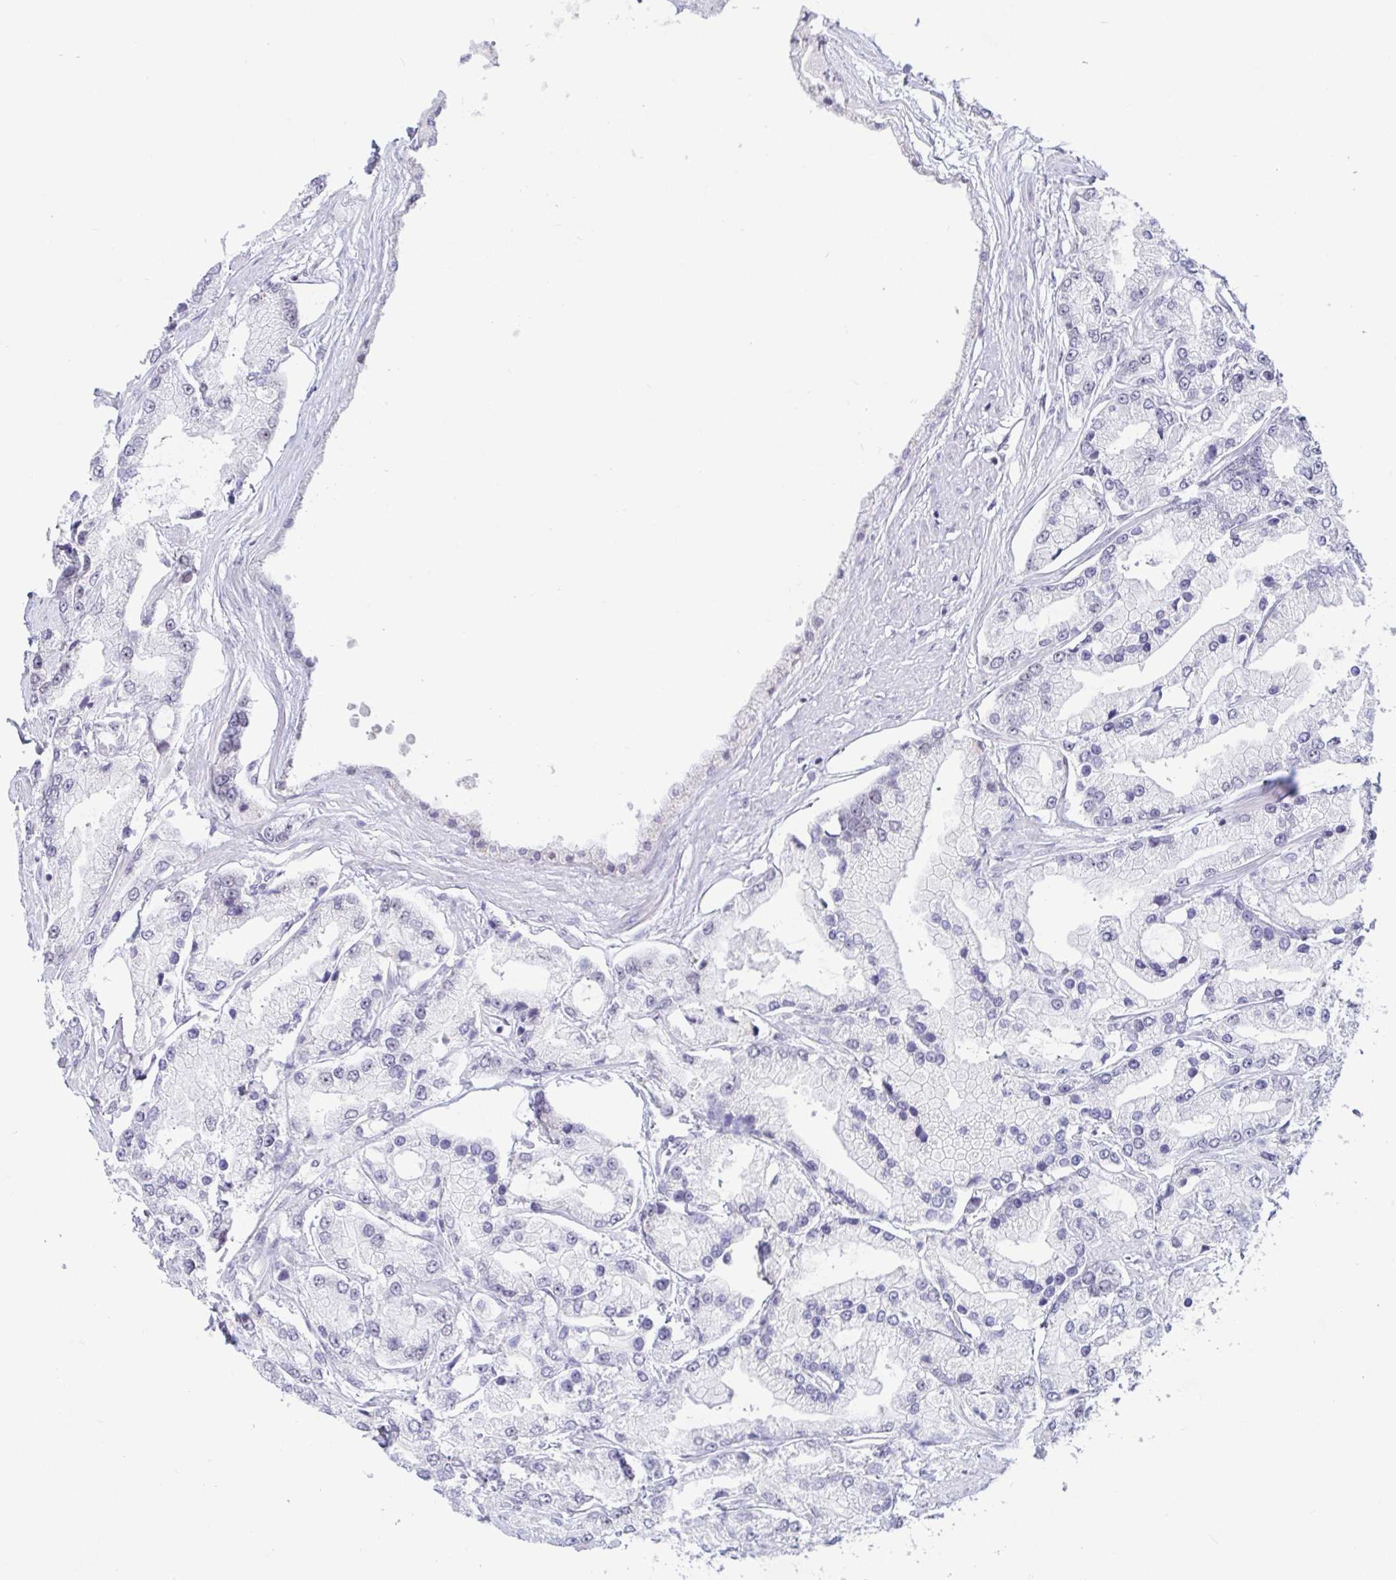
{"staining": {"intensity": "negative", "quantity": "none", "location": "none"}, "tissue": "prostate cancer", "cell_type": "Tumor cells", "image_type": "cancer", "snomed": [{"axis": "morphology", "description": "Adenocarcinoma, High grade"}, {"axis": "topography", "description": "Prostate"}], "caption": "High magnification brightfield microscopy of prostate cancer stained with DAB (3,3'-diaminobenzidine) (brown) and counterstained with hematoxylin (blue): tumor cells show no significant staining.", "gene": "SUPT16H", "patient": {"sex": "male", "age": 66}}